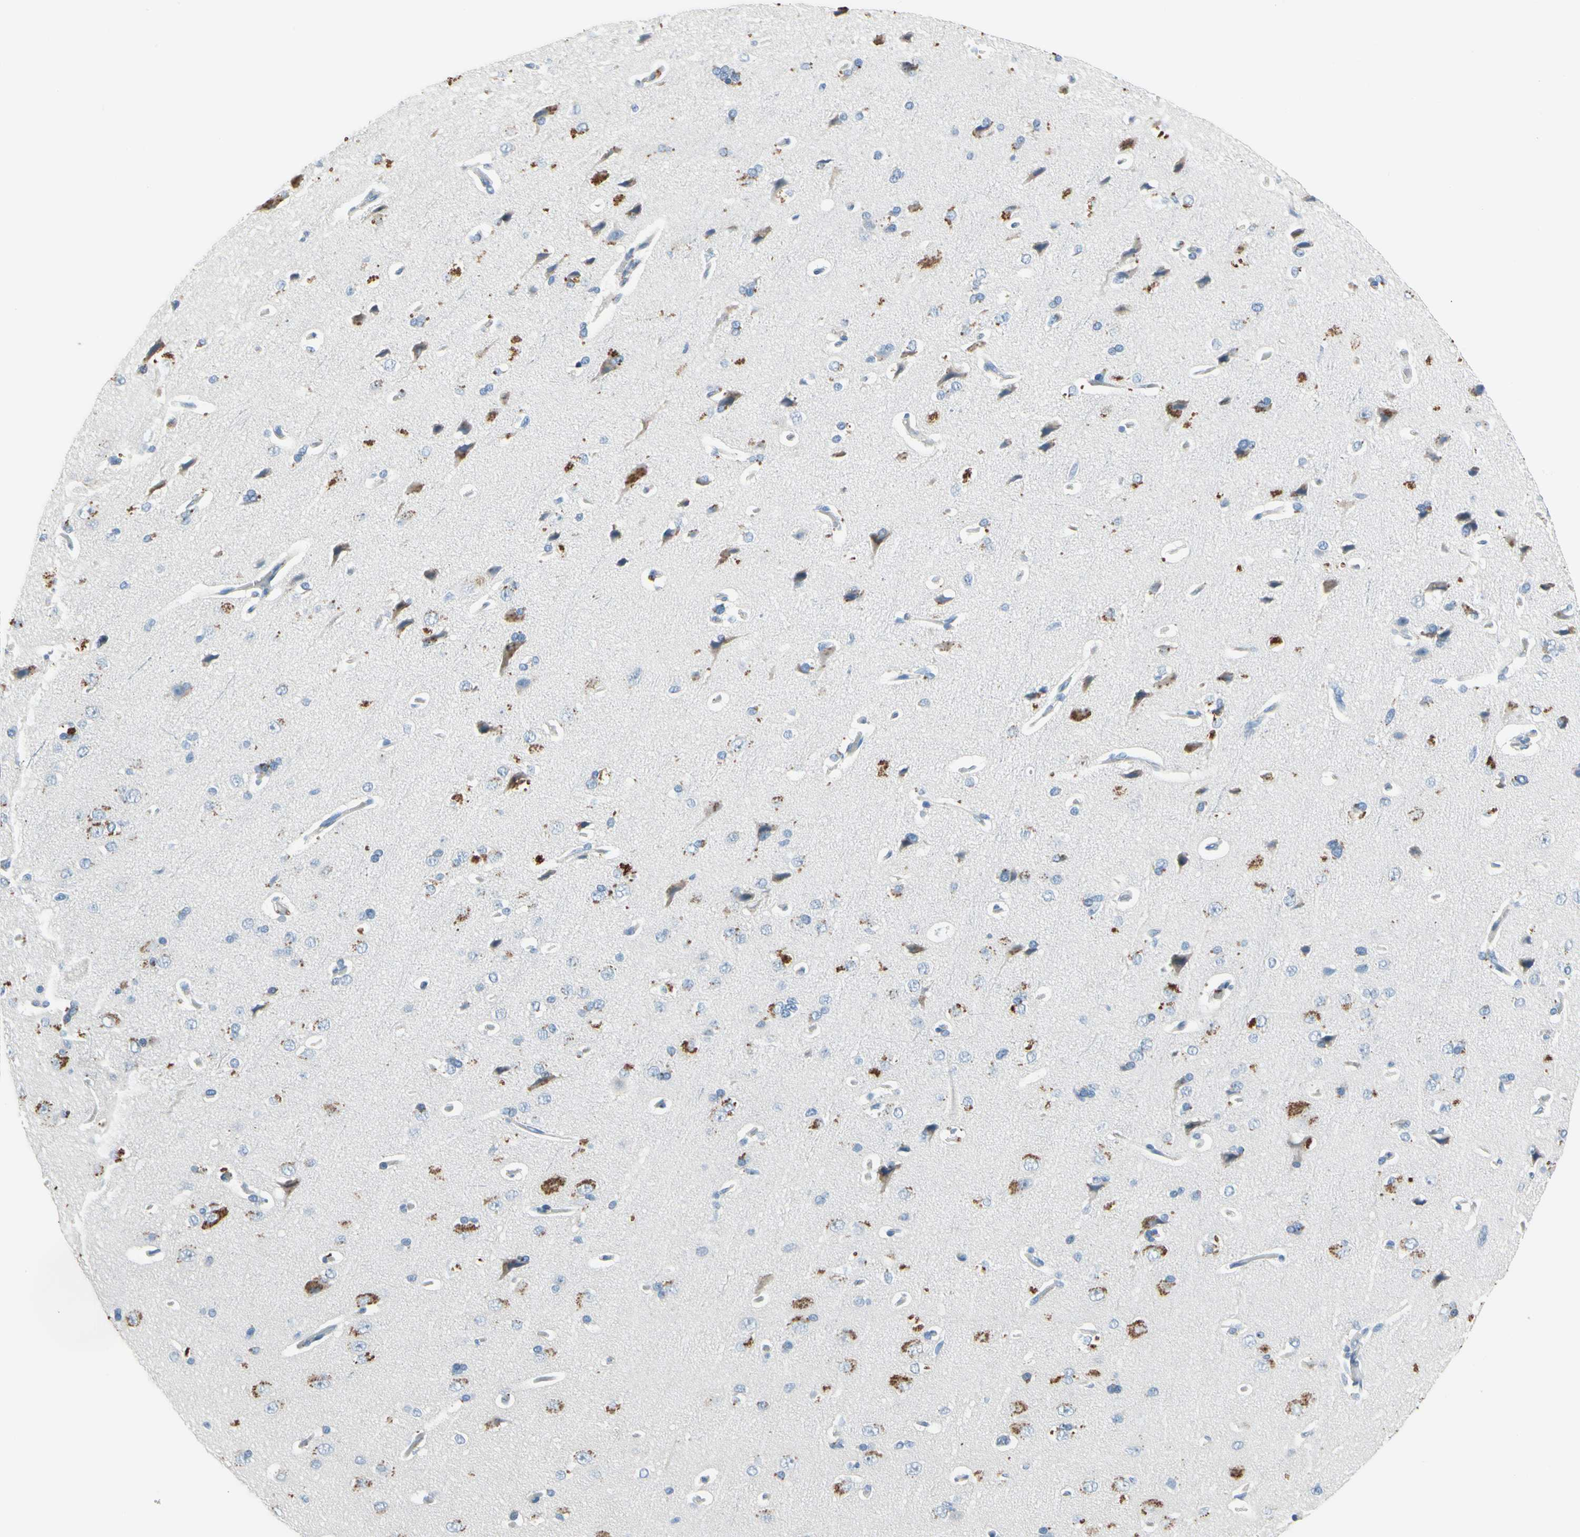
{"staining": {"intensity": "negative", "quantity": "none", "location": "none"}, "tissue": "cerebral cortex", "cell_type": "Endothelial cells", "image_type": "normal", "snomed": [{"axis": "morphology", "description": "Normal tissue, NOS"}, {"axis": "topography", "description": "Cerebral cortex"}], "caption": "IHC image of unremarkable cerebral cortex stained for a protein (brown), which displays no expression in endothelial cells. (DAB (3,3'-diaminobenzidine) immunohistochemistry with hematoxylin counter stain).", "gene": "CPA3", "patient": {"sex": "male", "age": 62}}